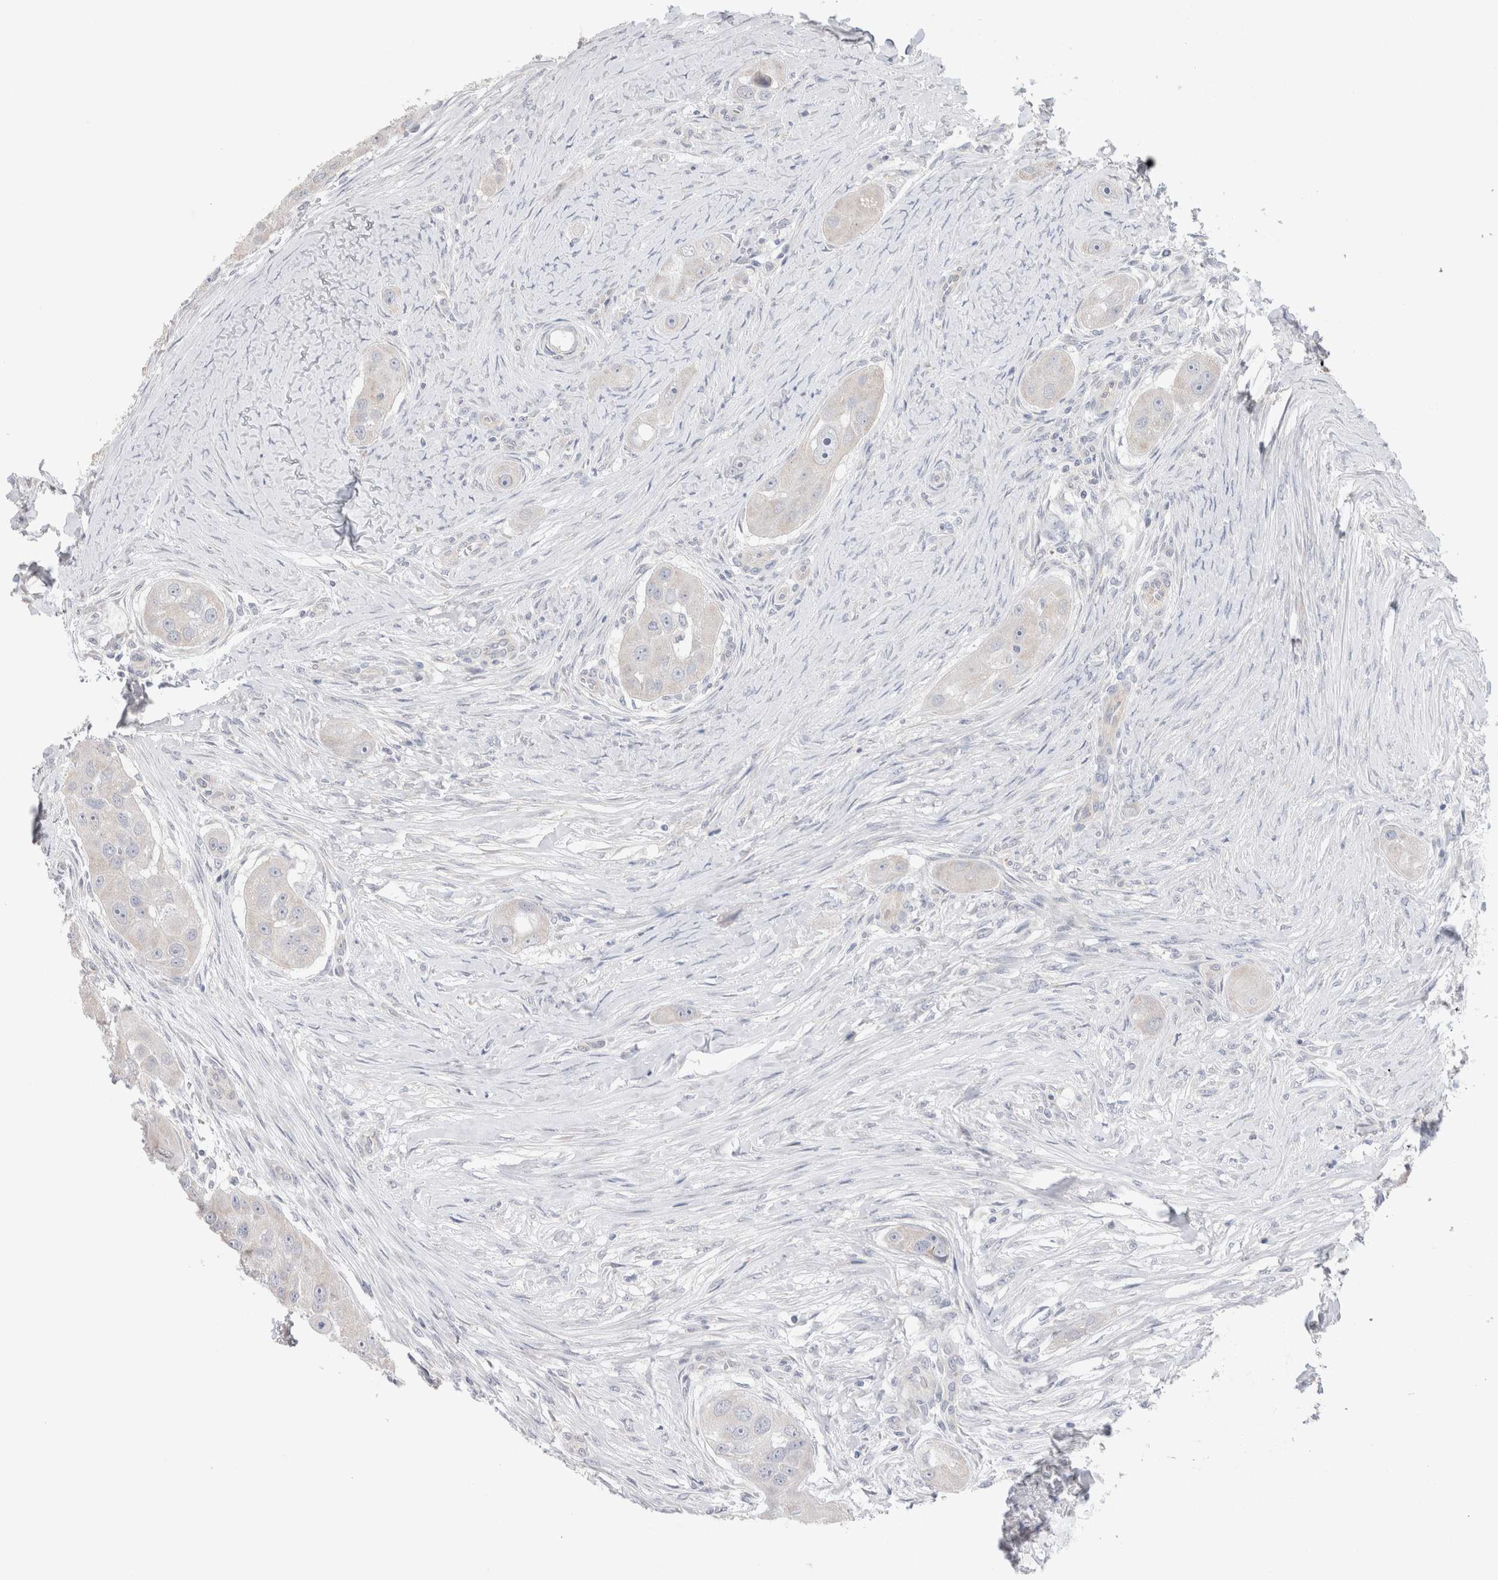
{"staining": {"intensity": "negative", "quantity": "none", "location": "none"}, "tissue": "head and neck cancer", "cell_type": "Tumor cells", "image_type": "cancer", "snomed": [{"axis": "morphology", "description": "Normal tissue, NOS"}, {"axis": "morphology", "description": "Squamous cell carcinoma, NOS"}, {"axis": "topography", "description": "Skeletal muscle"}, {"axis": "topography", "description": "Head-Neck"}], "caption": "Squamous cell carcinoma (head and neck) stained for a protein using IHC demonstrates no positivity tumor cells.", "gene": "DMD", "patient": {"sex": "male", "age": 51}}